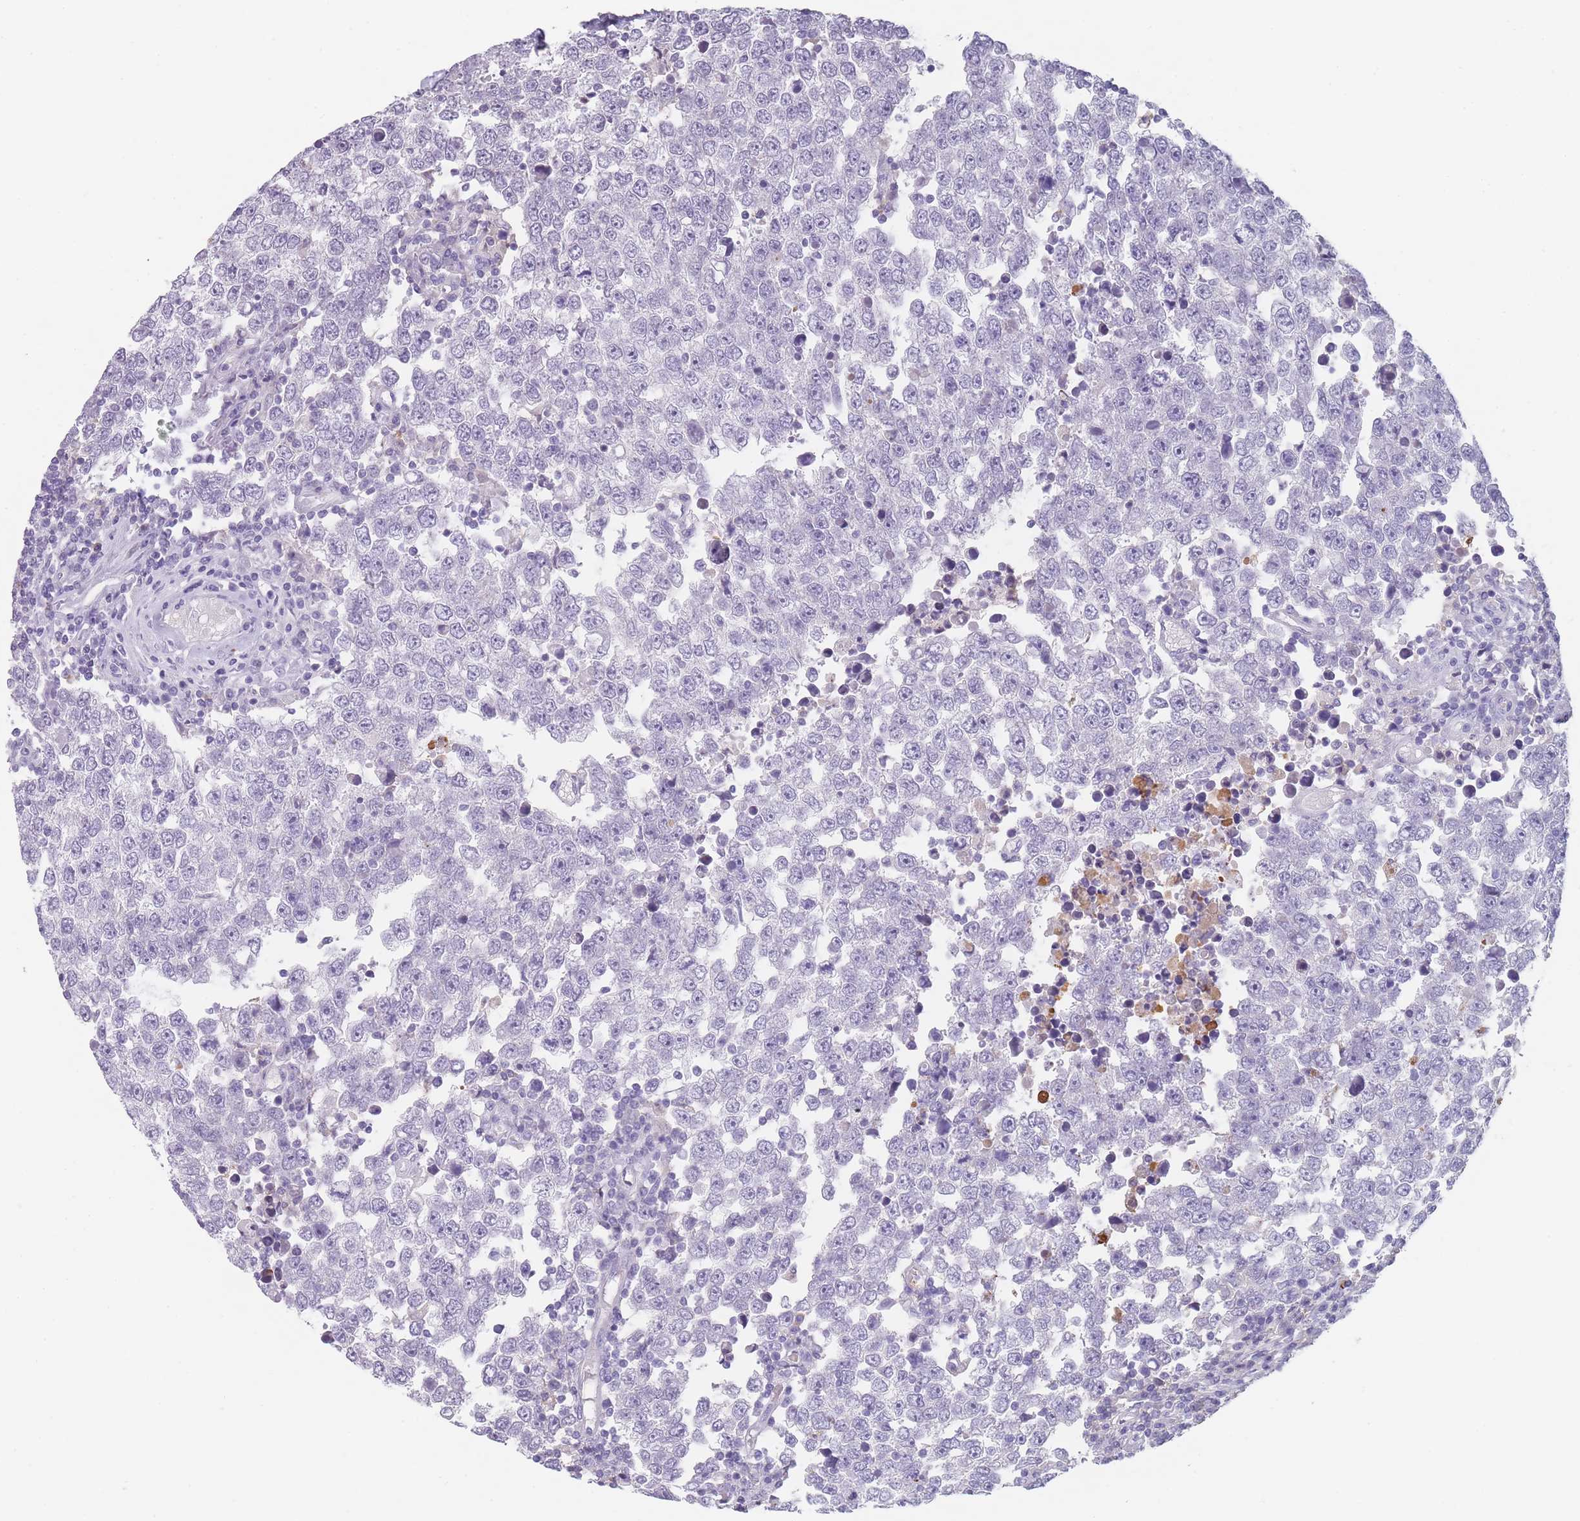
{"staining": {"intensity": "negative", "quantity": "none", "location": "none"}, "tissue": "testis cancer", "cell_type": "Tumor cells", "image_type": "cancer", "snomed": [{"axis": "morphology", "description": "Seminoma, NOS"}, {"axis": "morphology", "description": "Carcinoma, Embryonal, NOS"}, {"axis": "topography", "description": "Testis"}], "caption": "Immunohistochemical staining of human testis seminoma displays no significant expression in tumor cells. (DAB (3,3'-diaminobenzidine) IHC visualized using brightfield microscopy, high magnification).", "gene": "CR1L", "patient": {"sex": "male", "age": 28}}